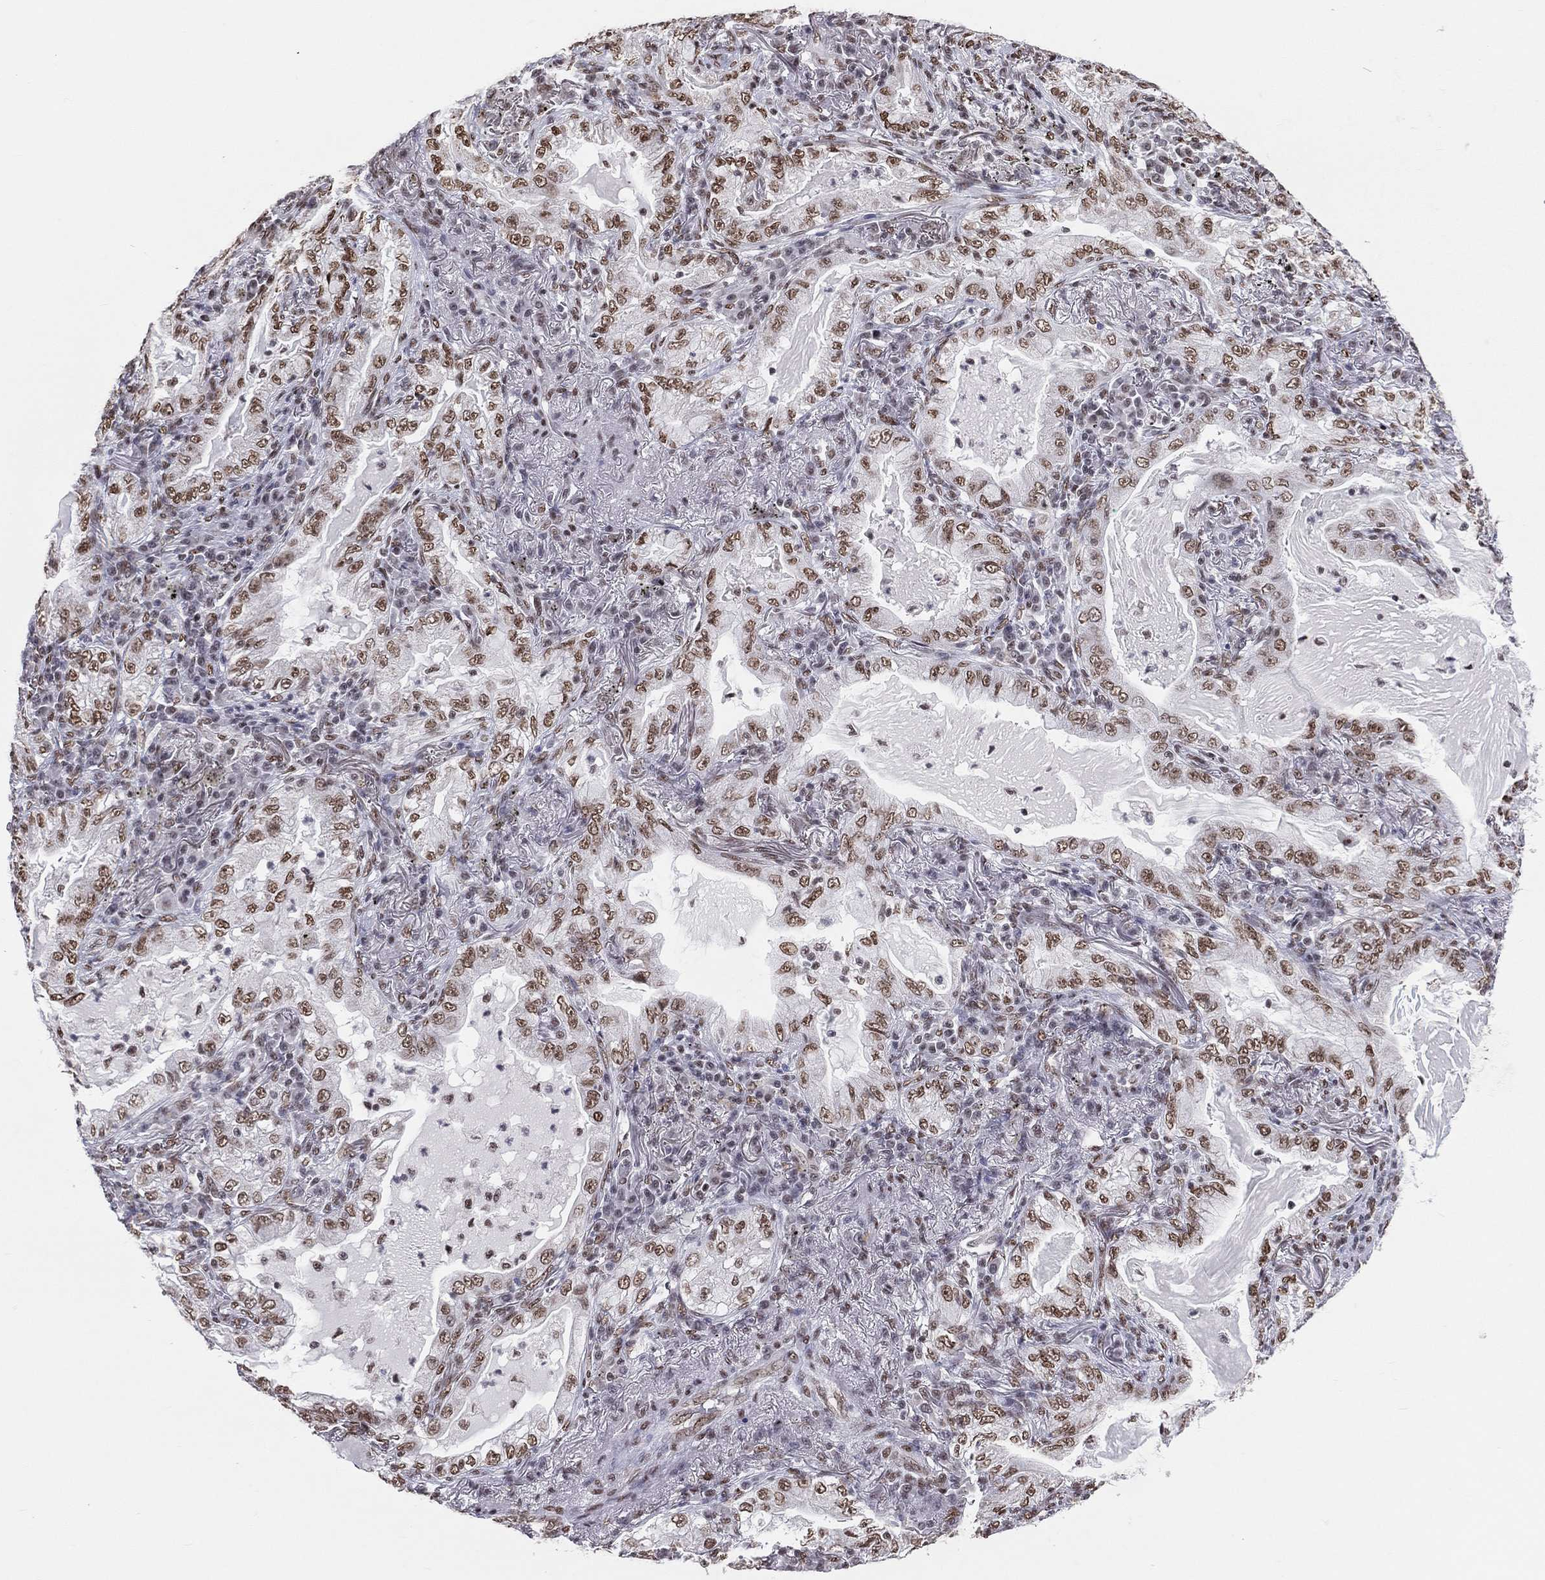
{"staining": {"intensity": "strong", "quantity": "25%-75%", "location": "nuclear"}, "tissue": "lung cancer", "cell_type": "Tumor cells", "image_type": "cancer", "snomed": [{"axis": "morphology", "description": "Adenocarcinoma, NOS"}, {"axis": "topography", "description": "Lung"}], "caption": "A brown stain highlights strong nuclear expression of a protein in human lung cancer tumor cells. The staining is performed using DAB (3,3'-diaminobenzidine) brown chromogen to label protein expression. The nuclei are counter-stained blue using hematoxylin.", "gene": "ZNF7", "patient": {"sex": "female", "age": 73}}